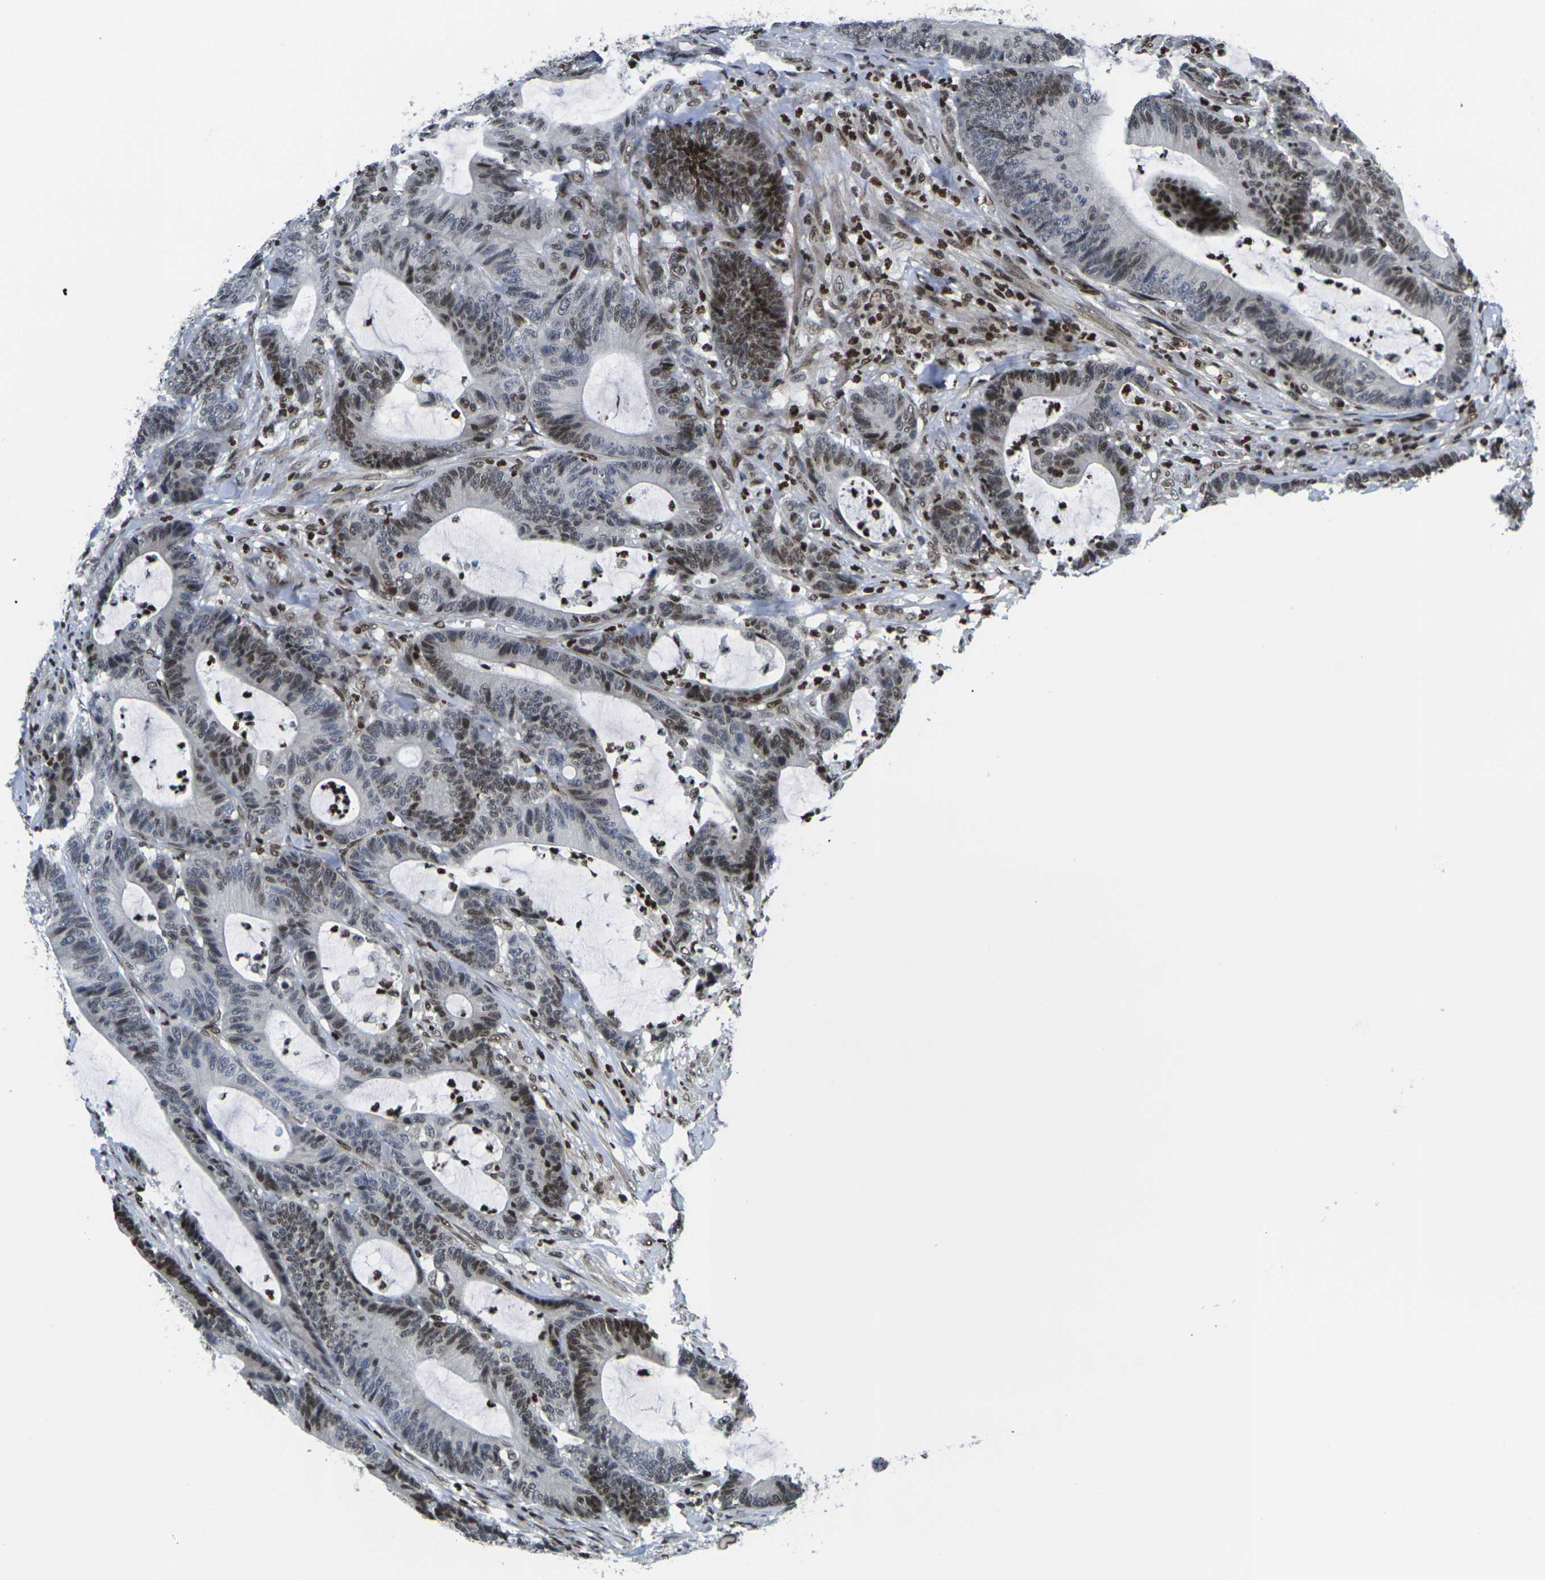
{"staining": {"intensity": "moderate", "quantity": "<25%", "location": "nuclear"}, "tissue": "colorectal cancer", "cell_type": "Tumor cells", "image_type": "cancer", "snomed": [{"axis": "morphology", "description": "Adenocarcinoma, NOS"}, {"axis": "topography", "description": "Colon"}], "caption": "A micrograph of human adenocarcinoma (colorectal) stained for a protein demonstrates moderate nuclear brown staining in tumor cells.", "gene": "H1-10", "patient": {"sex": "female", "age": 84}}